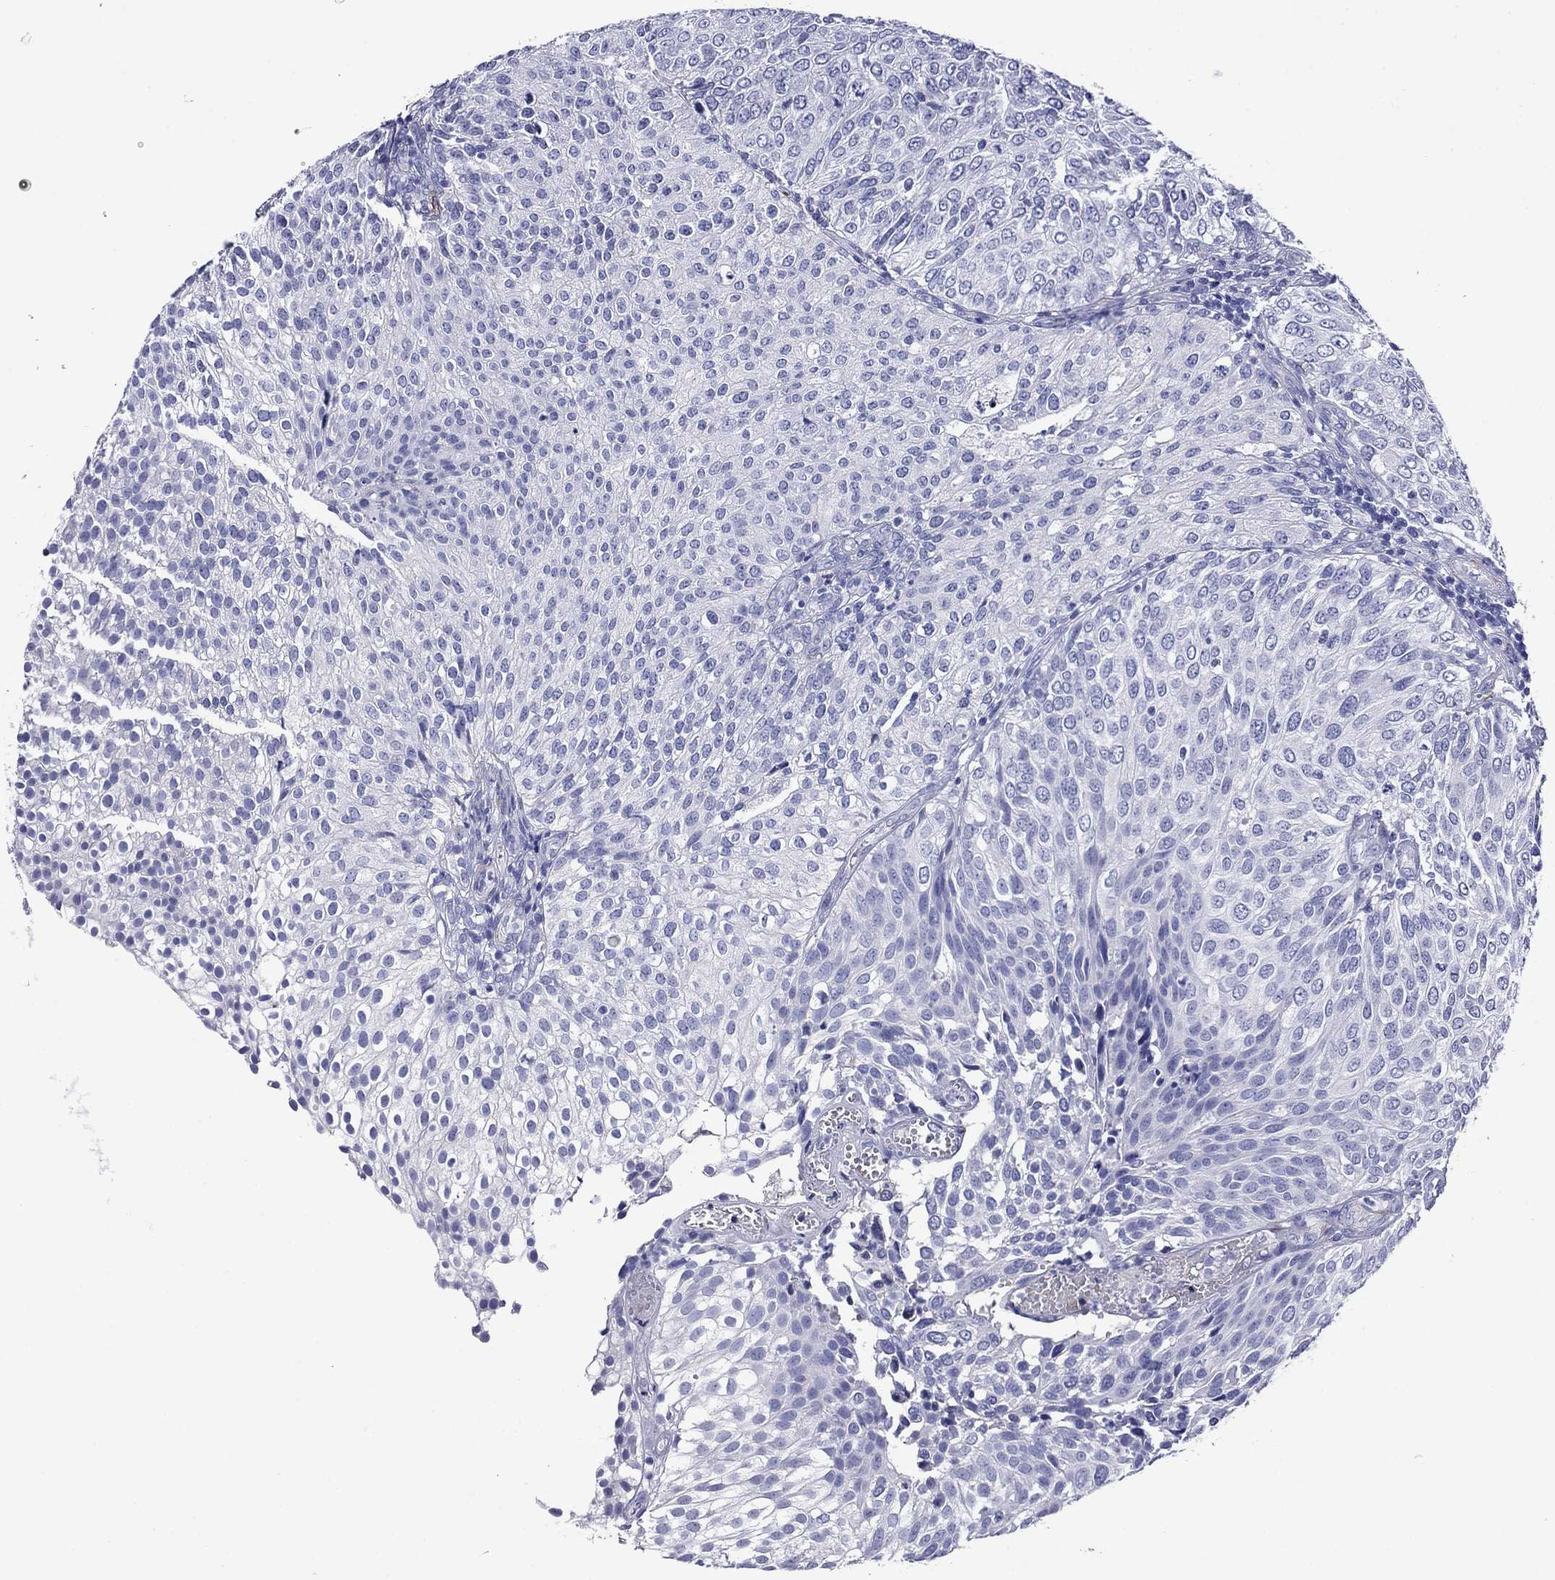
{"staining": {"intensity": "negative", "quantity": "none", "location": "none"}, "tissue": "urothelial cancer", "cell_type": "Tumor cells", "image_type": "cancer", "snomed": [{"axis": "morphology", "description": "Urothelial carcinoma, High grade"}, {"axis": "topography", "description": "Urinary bladder"}], "caption": "Immunohistochemistry micrograph of human high-grade urothelial carcinoma stained for a protein (brown), which demonstrates no expression in tumor cells.", "gene": "ROM1", "patient": {"sex": "female", "age": 79}}